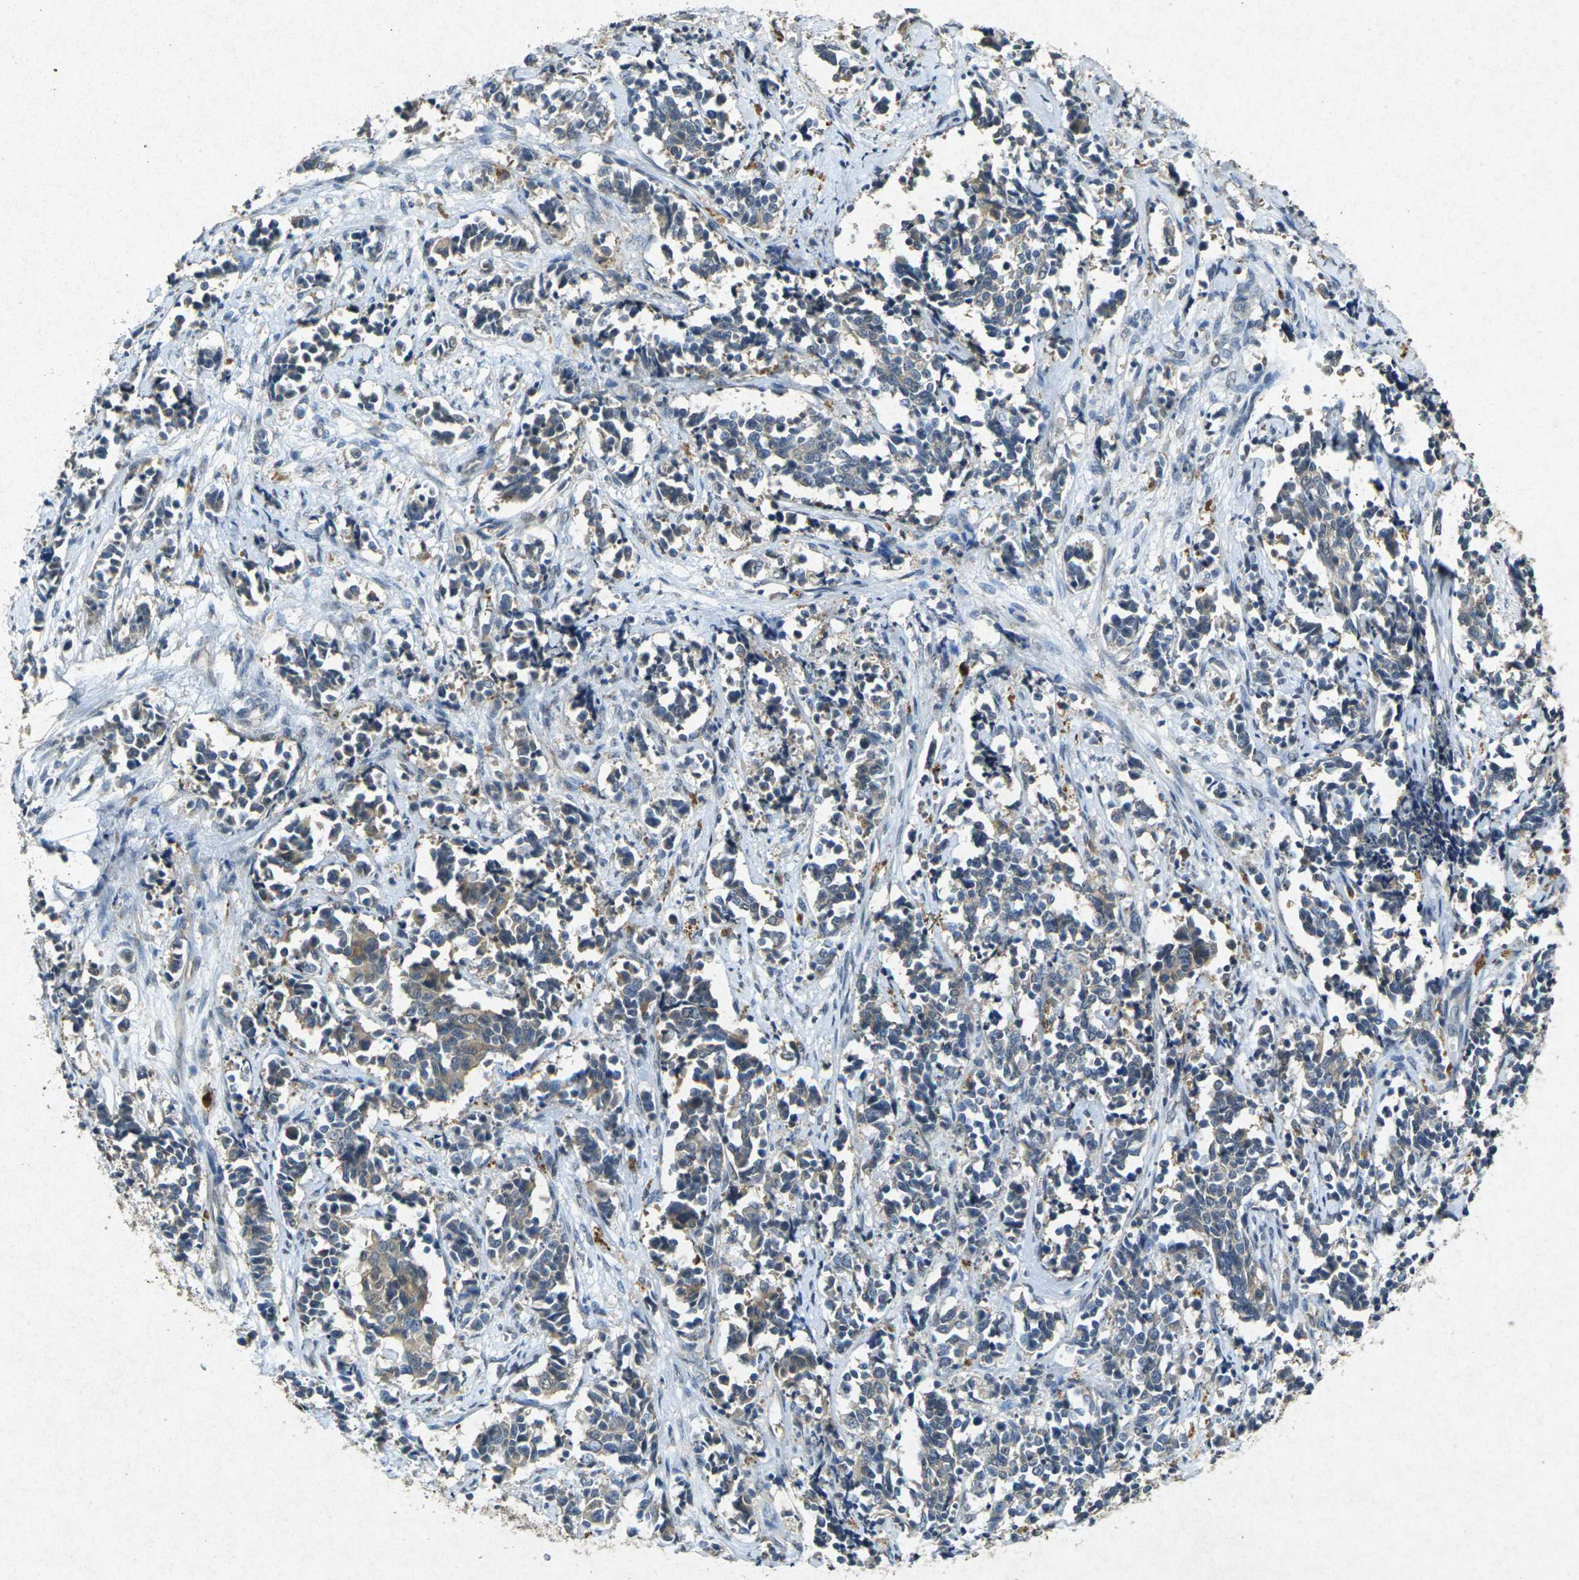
{"staining": {"intensity": "moderate", "quantity": "25%-75%", "location": "cytoplasmic/membranous"}, "tissue": "cervical cancer", "cell_type": "Tumor cells", "image_type": "cancer", "snomed": [{"axis": "morphology", "description": "Normal tissue, NOS"}, {"axis": "morphology", "description": "Squamous cell carcinoma, NOS"}, {"axis": "topography", "description": "Cervix"}], "caption": "Cervical squamous cell carcinoma stained for a protein shows moderate cytoplasmic/membranous positivity in tumor cells.", "gene": "RGMA", "patient": {"sex": "female", "age": 35}}